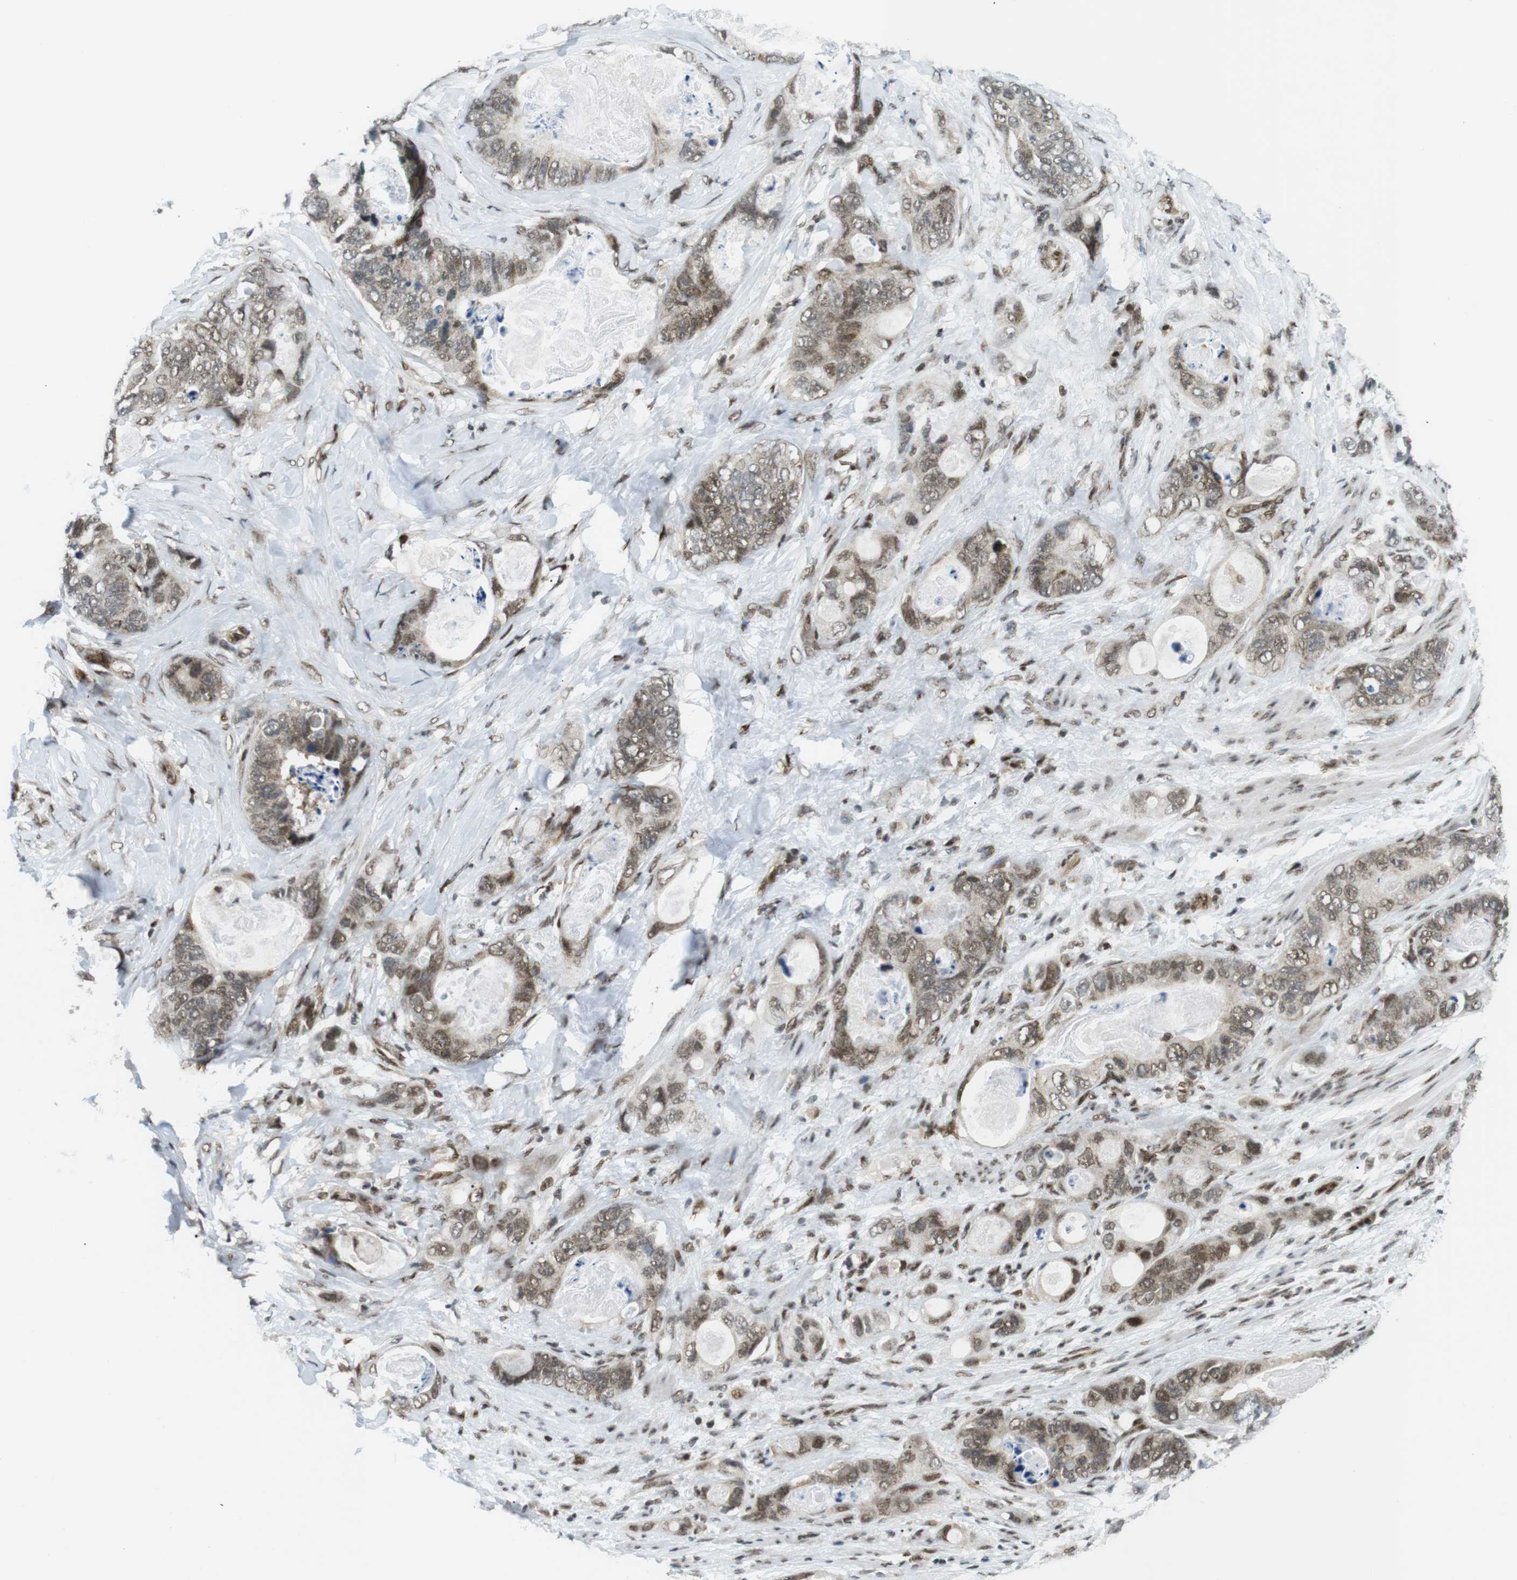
{"staining": {"intensity": "weak", "quantity": ">75%", "location": "cytoplasmic/membranous,nuclear"}, "tissue": "stomach cancer", "cell_type": "Tumor cells", "image_type": "cancer", "snomed": [{"axis": "morphology", "description": "Adenocarcinoma, NOS"}, {"axis": "topography", "description": "Stomach"}], "caption": "Immunohistochemistry (IHC) (DAB) staining of human stomach cancer (adenocarcinoma) demonstrates weak cytoplasmic/membranous and nuclear protein expression in approximately >75% of tumor cells.", "gene": "CDC27", "patient": {"sex": "female", "age": 89}}